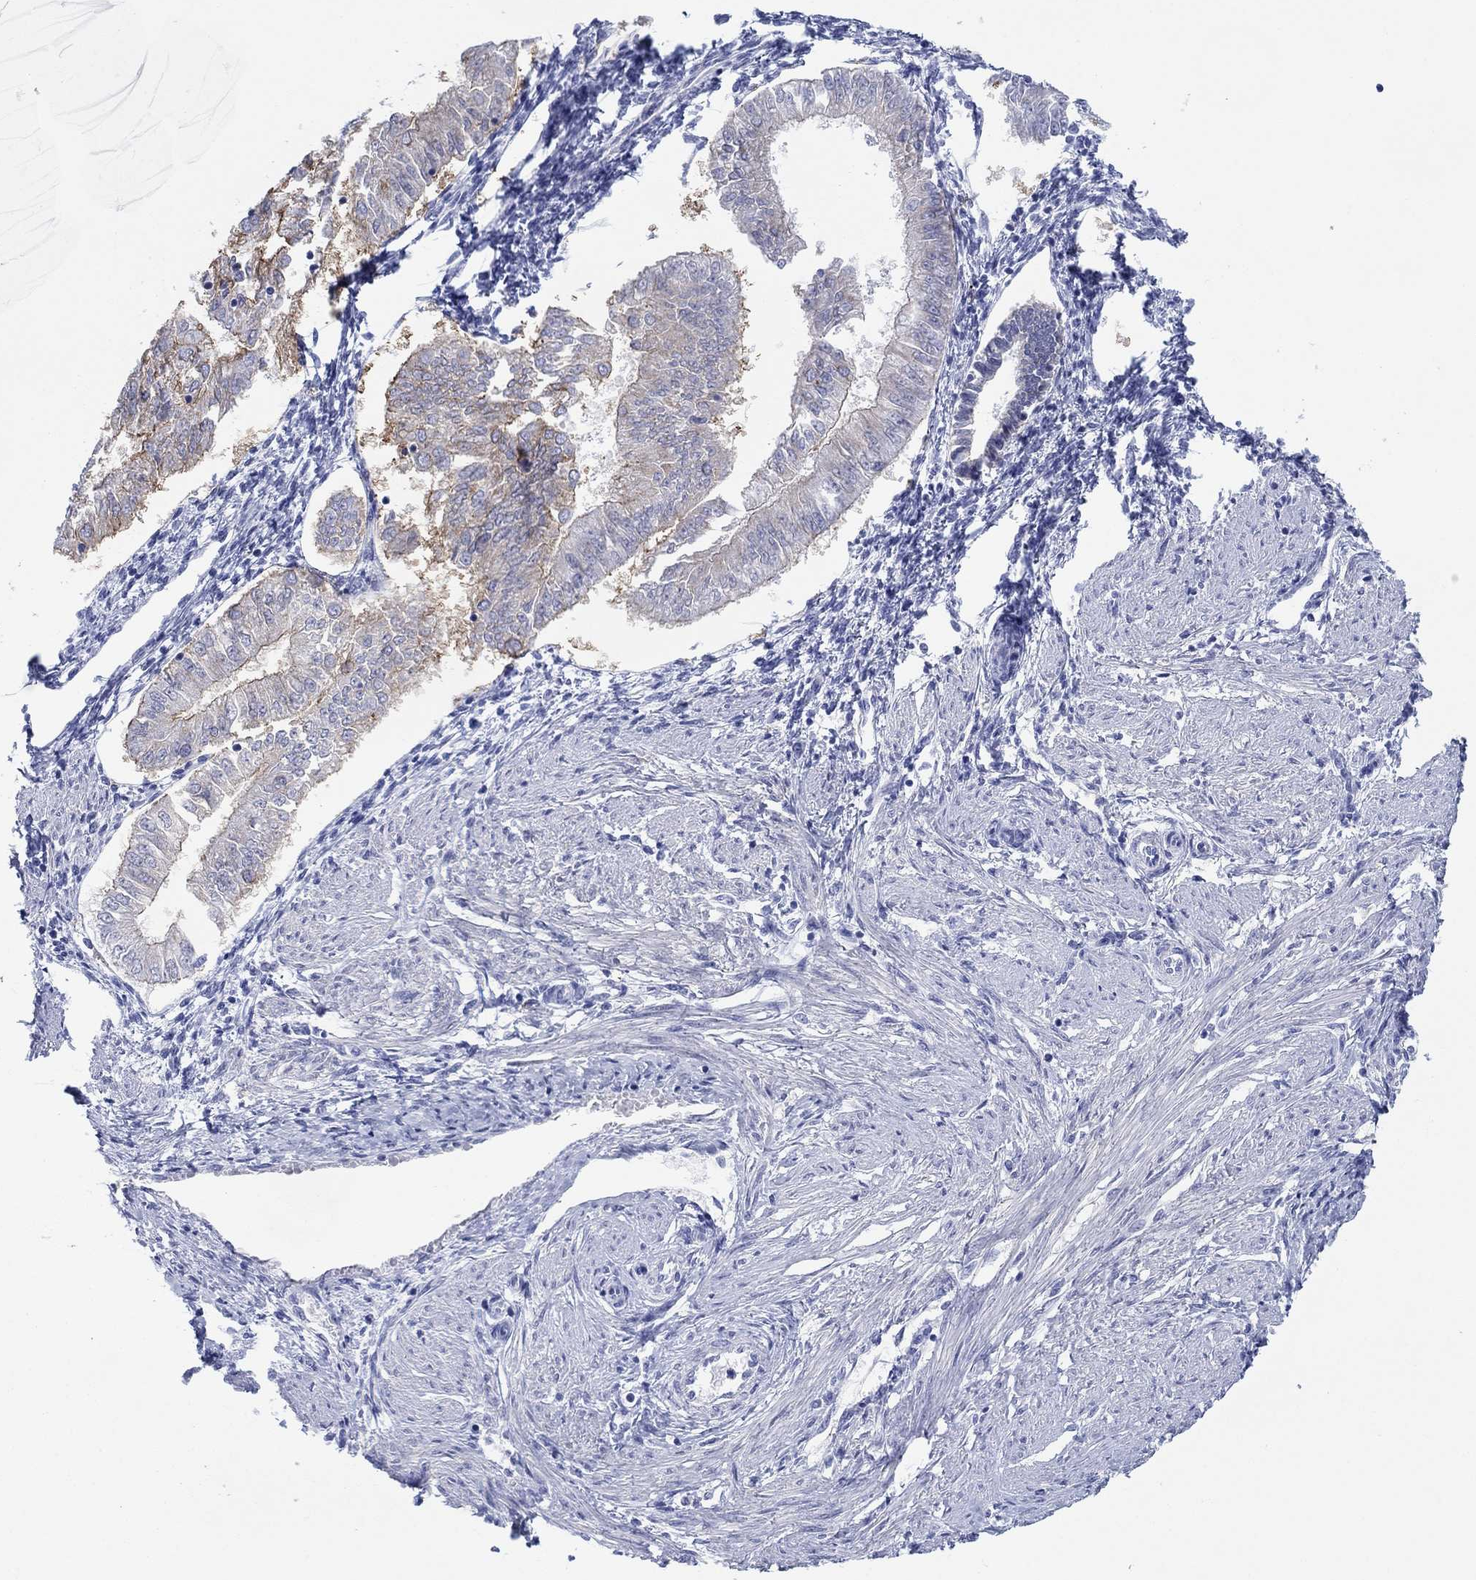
{"staining": {"intensity": "weak", "quantity": "<25%", "location": "cytoplasmic/membranous"}, "tissue": "endometrial cancer", "cell_type": "Tumor cells", "image_type": "cancer", "snomed": [{"axis": "morphology", "description": "Adenocarcinoma, NOS"}, {"axis": "topography", "description": "Endometrium"}], "caption": "A high-resolution image shows immunohistochemistry (IHC) staining of adenocarcinoma (endometrial), which demonstrates no significant staining in tumor cells. (DAB immunohistochemistry with hematoxylin counter stain).", "gene": "ATP1B1", "patient": {"sex": "female", "age": 53}}